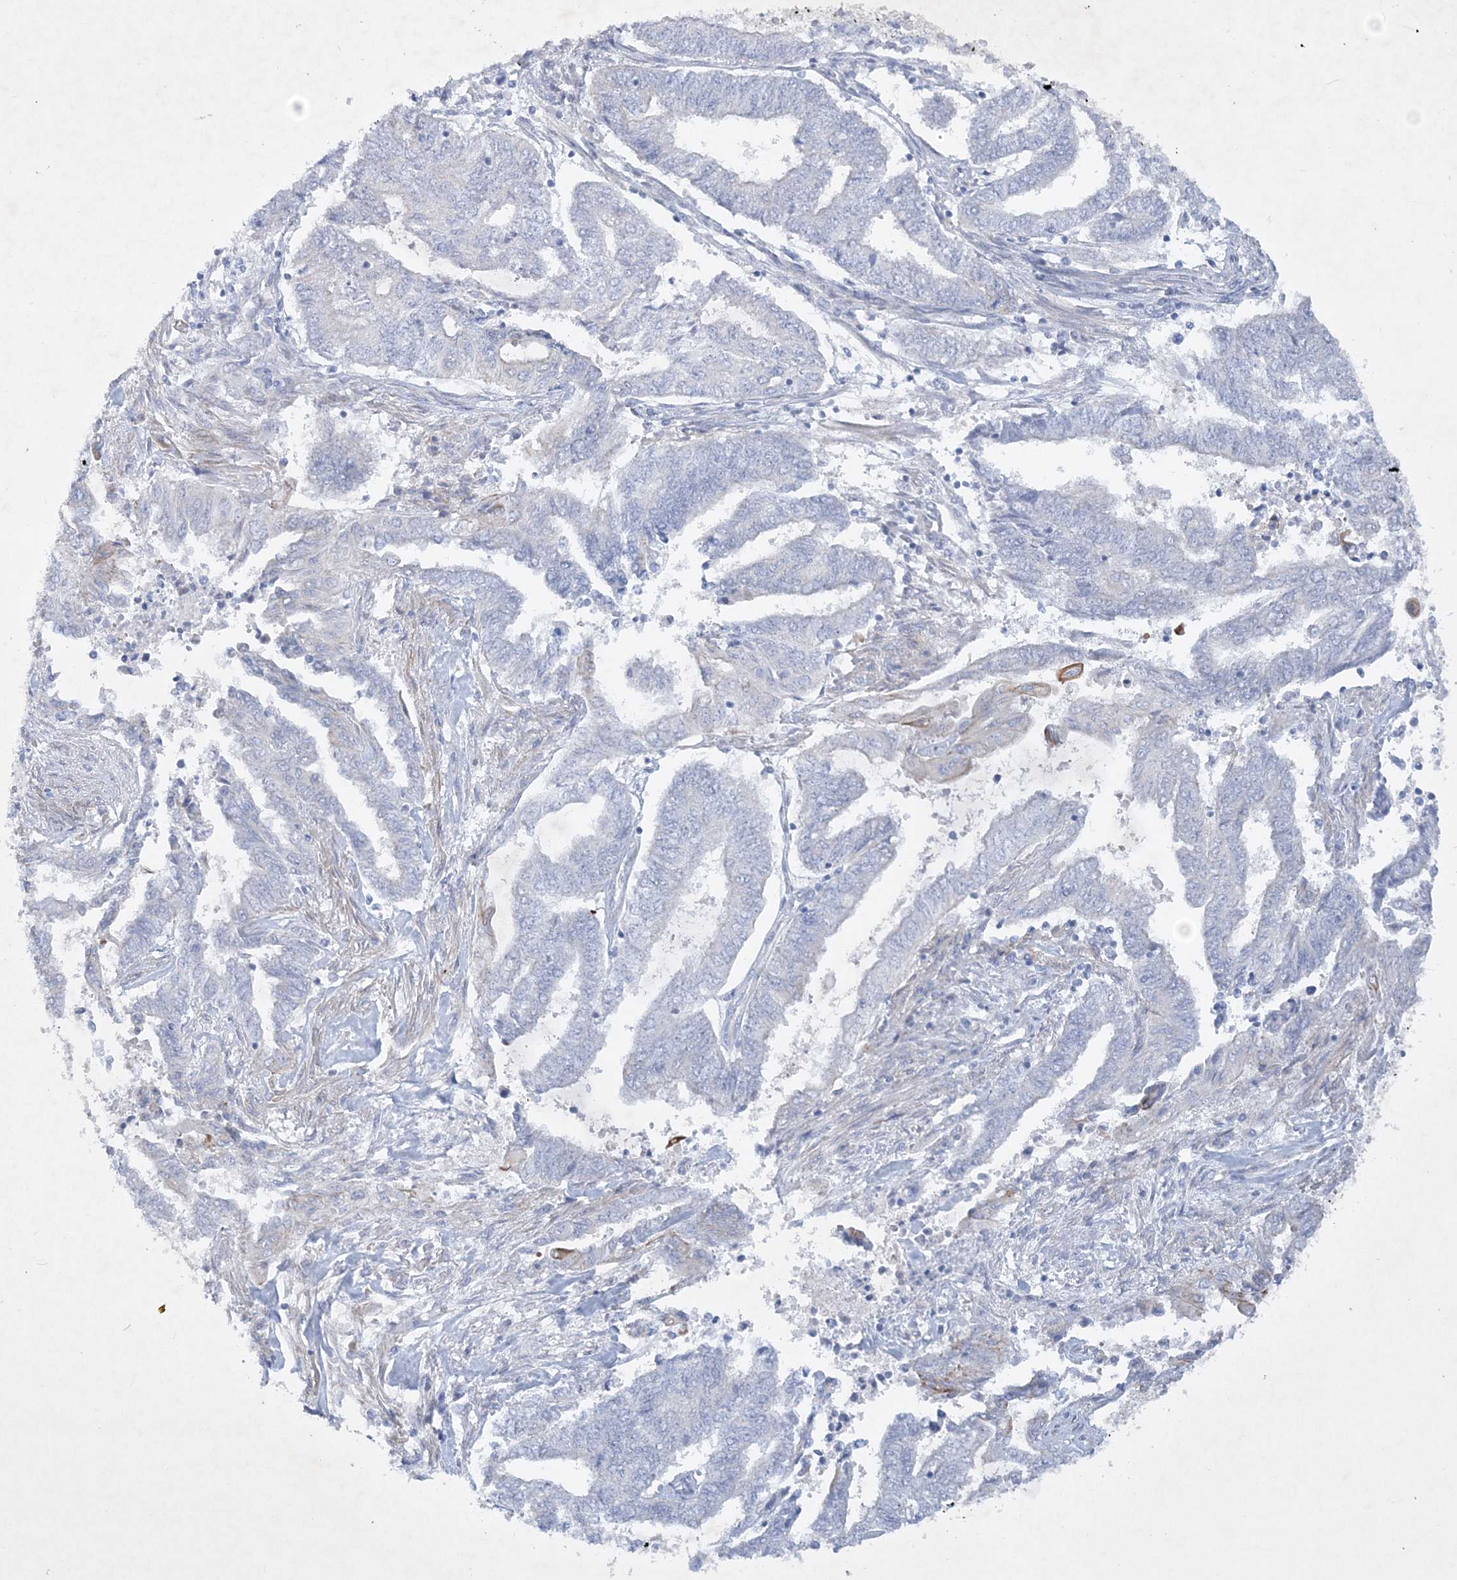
{"staining": {"intensity": "negative", "quantity": "none", "location": "none"}, "tissue": "endometrial cancer", "cell_type": "Tumor cells", "image_type": "cancer", "snomed": [{"axis": "morphology", "description": "Adenocarcinoma, NOS"}, {"axis": "topography", "description": "Uterus"}, {"axis": "topography", "description": "Endometrium"}], "caption": "This is an IHC photomicrograph of endometrial cancer (adenocarcinoma). There is no expression in tumor cells.", "gene": "FARSB", "patient": {"sex": "female", "age": 70}}